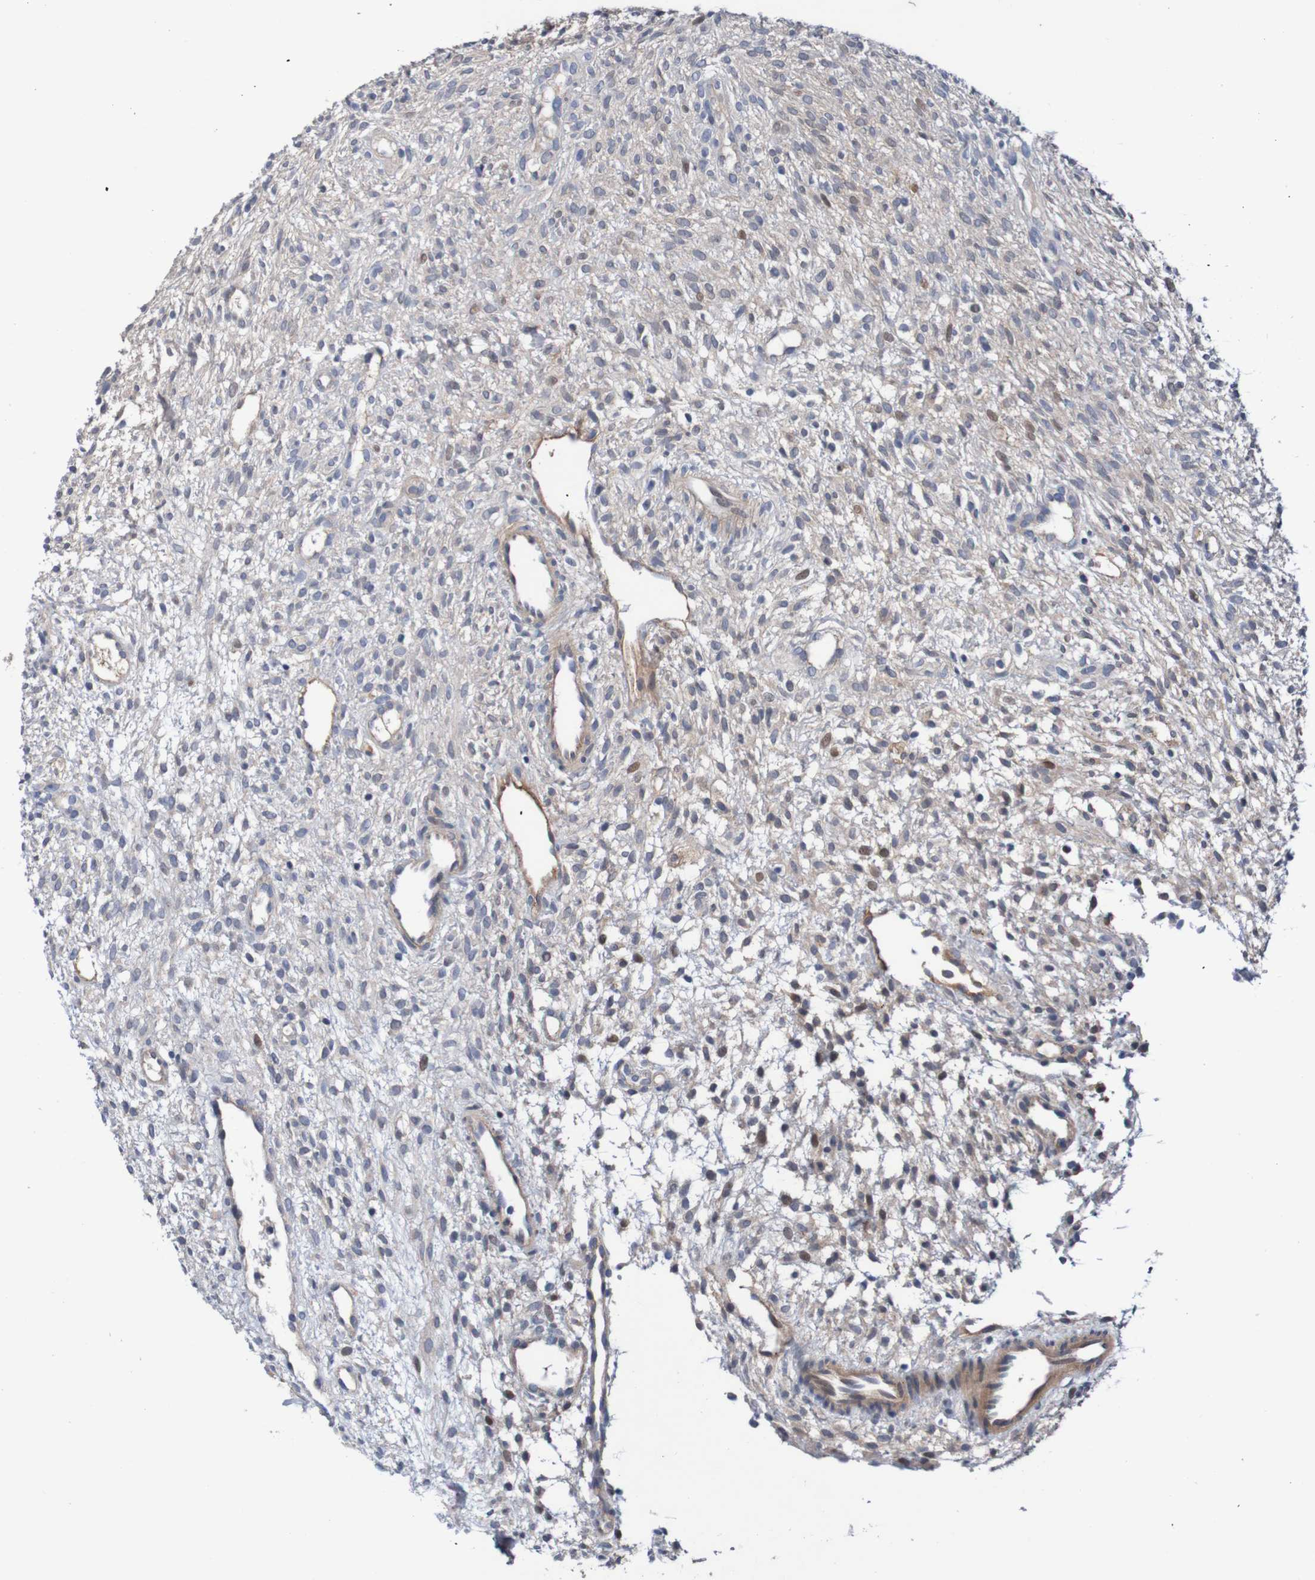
{"staining": {"intensity": "weak", "quantity": "<25%", "location": "cytoplasmic/membranous"}, "tissue": "ovary", "cell_type": "Ovarian stroma cells", "image_type": "normal", "snomed": [{"axis": "morphology", "description": "Normal tissue, NOS"}, {"axis": "morphology", "description": "Cyst, NOS"}, {"axis": "topography", "description": "Ovary"}], "caption": "This image is of benign ovary stained with immunohistochemistry (IHC) to label a protein in brown with the nuclei are counter-stained blue. There is no staining in ovarian stroma cells.", "gene": "CPED1", "patient": {"sex": "female", "age": 18}}